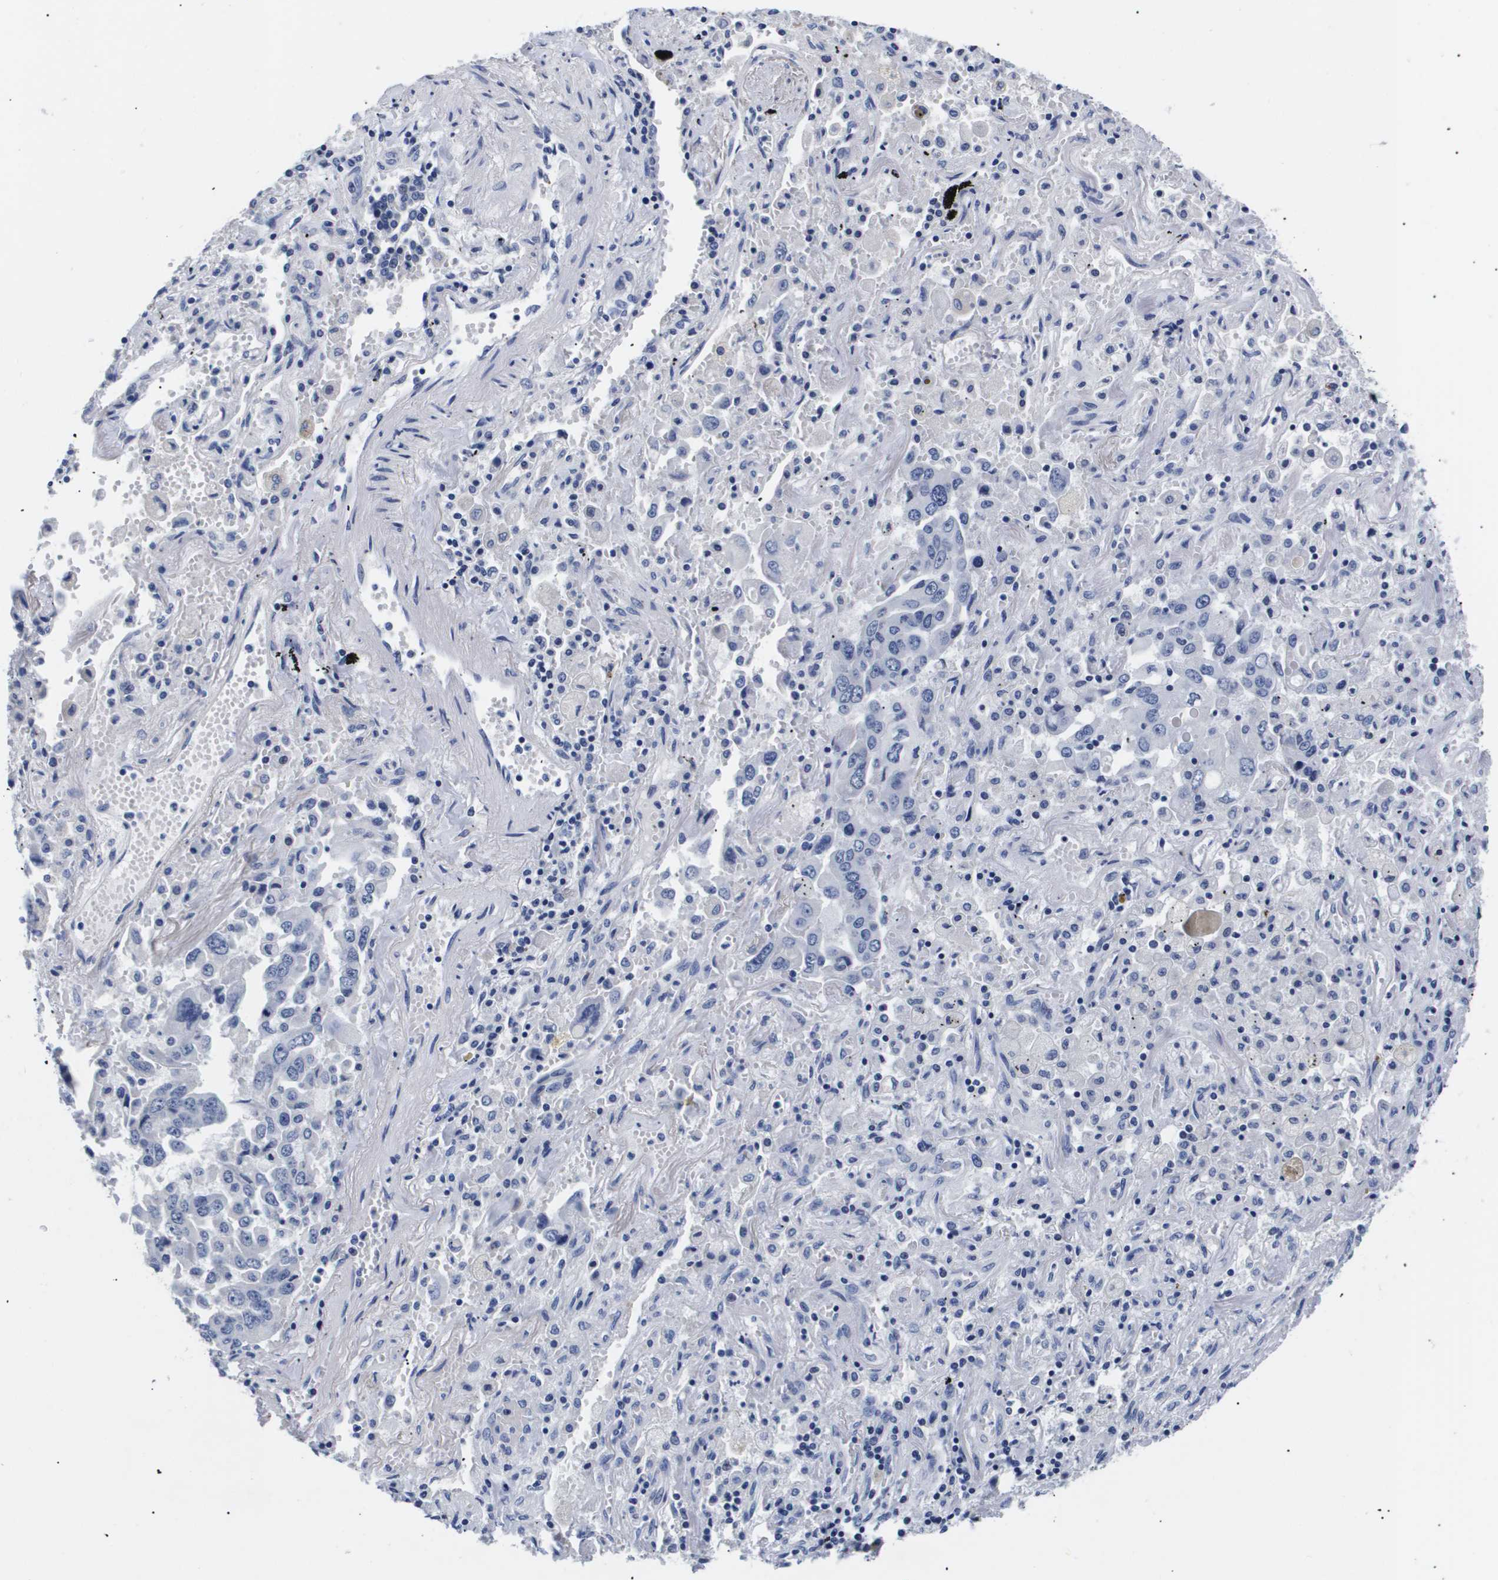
{"staining": {"intensity": "negative", "quantity": "none", "location": "none"}, "tissue": "lung cancer", "cell_type": "Tumor cells", "image_type": "cancer", "snomed": [{"axis": "morphology", "description": "Adenocarcinoma, NOS"}, {"axis": "topography", "description": "Lung"}], "caption": "Immunohistochemistry of lung cancer exhibits no staining in tumor cells.", "gene": "ATP6V0A4", "patient": {"sex": "female", "age": 65}}